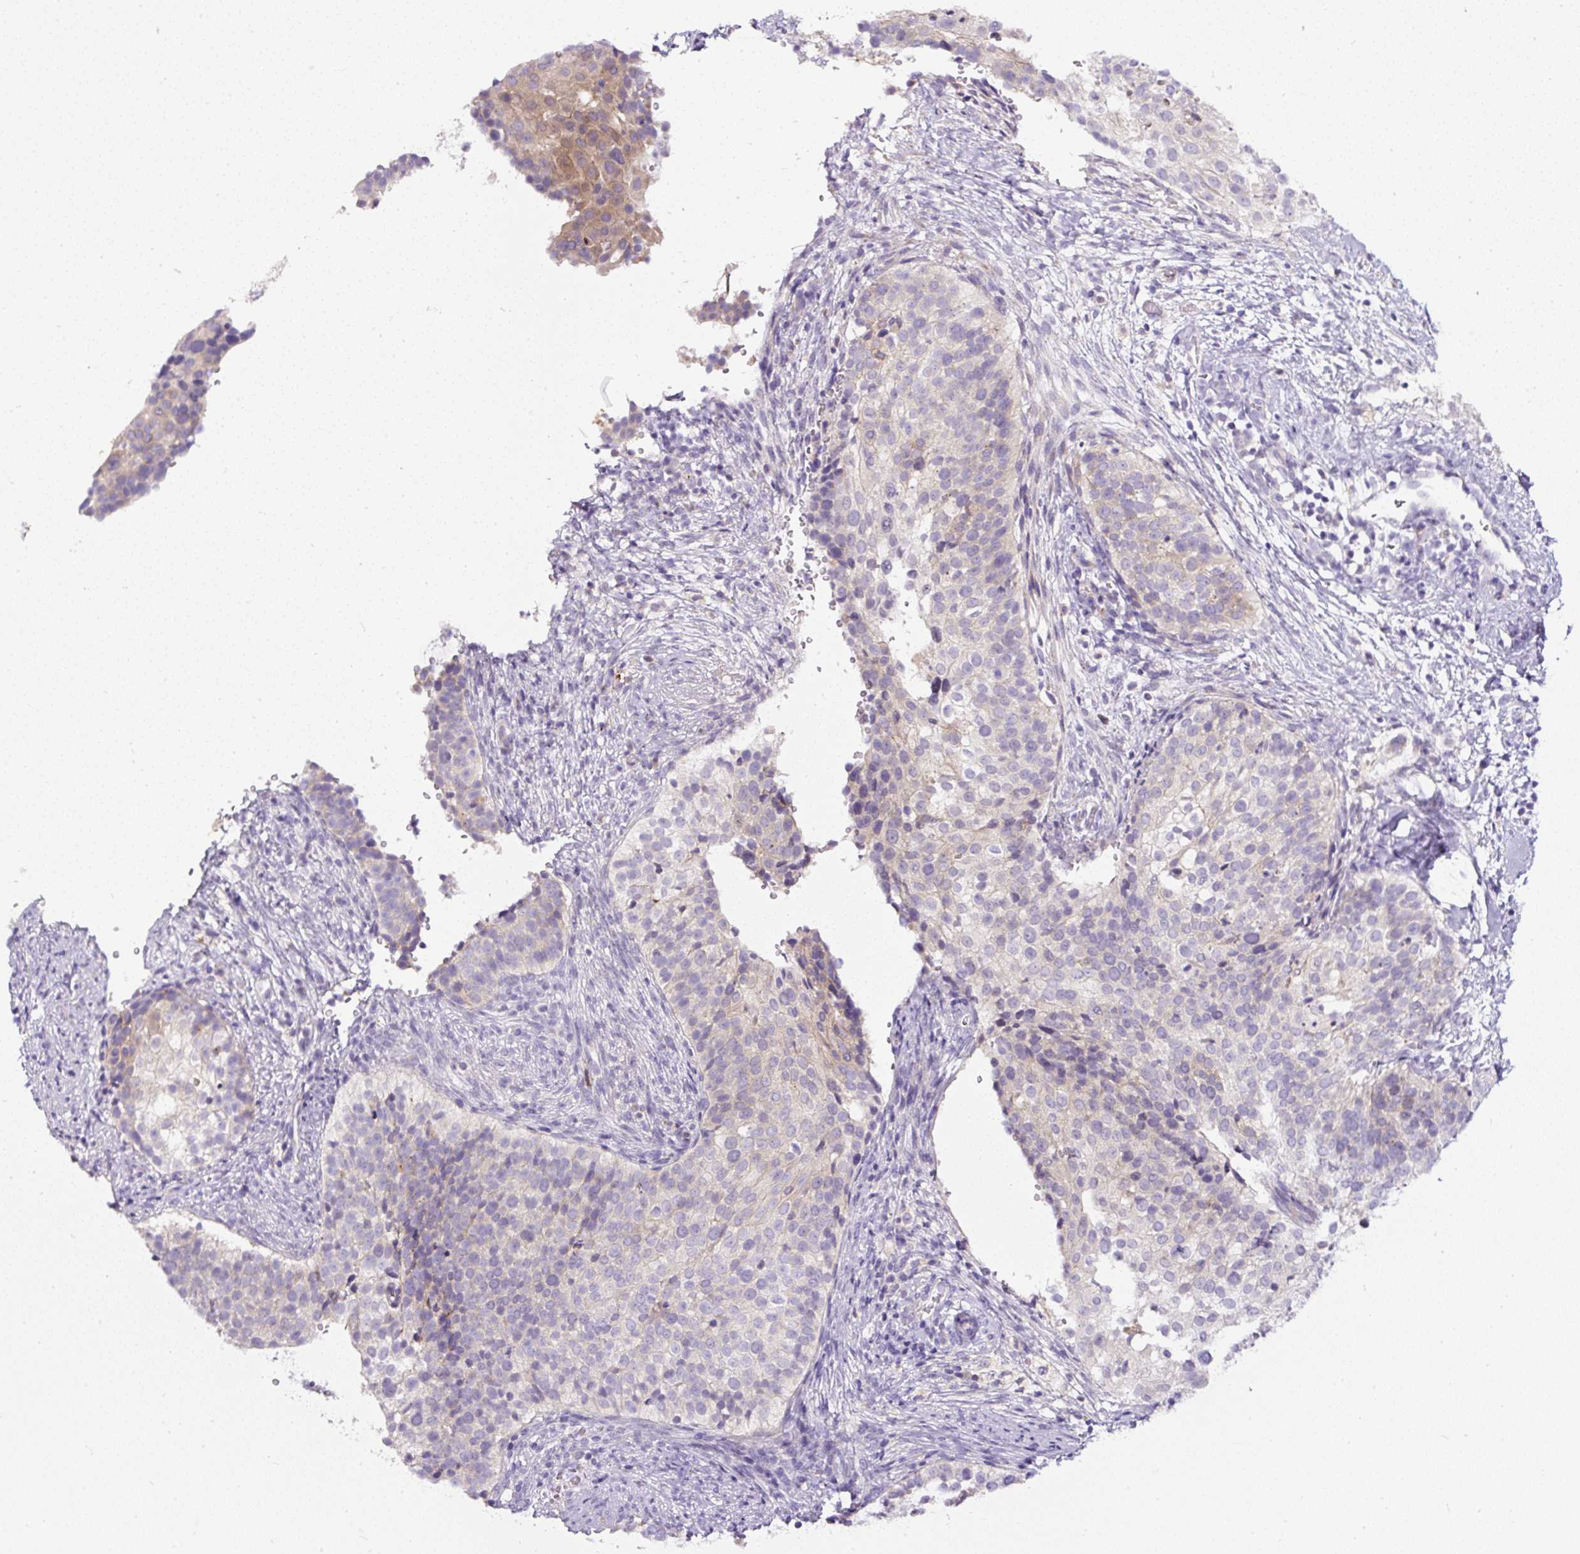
{"staining": {"intensity": "negative", "quantity": "none", "location": "none"}, "tissue": "cervical cancer", "cell_type": "Tumor cells", "image_type": "cancer", "snomed": [{"axis": "morphology", "description": "Squamous cell carcinoma, NOS"}, {"axis": "topography", "description": "Cervix"}], "caption": "High power microscopy image of an immunohistochemistry (IHC) photomicrograph of squamous cell carcinoma (cervical), revealing no significant expression in tumor cells.", "gene": "HPS4", "patient": {"sex": "female", "age": 44}}